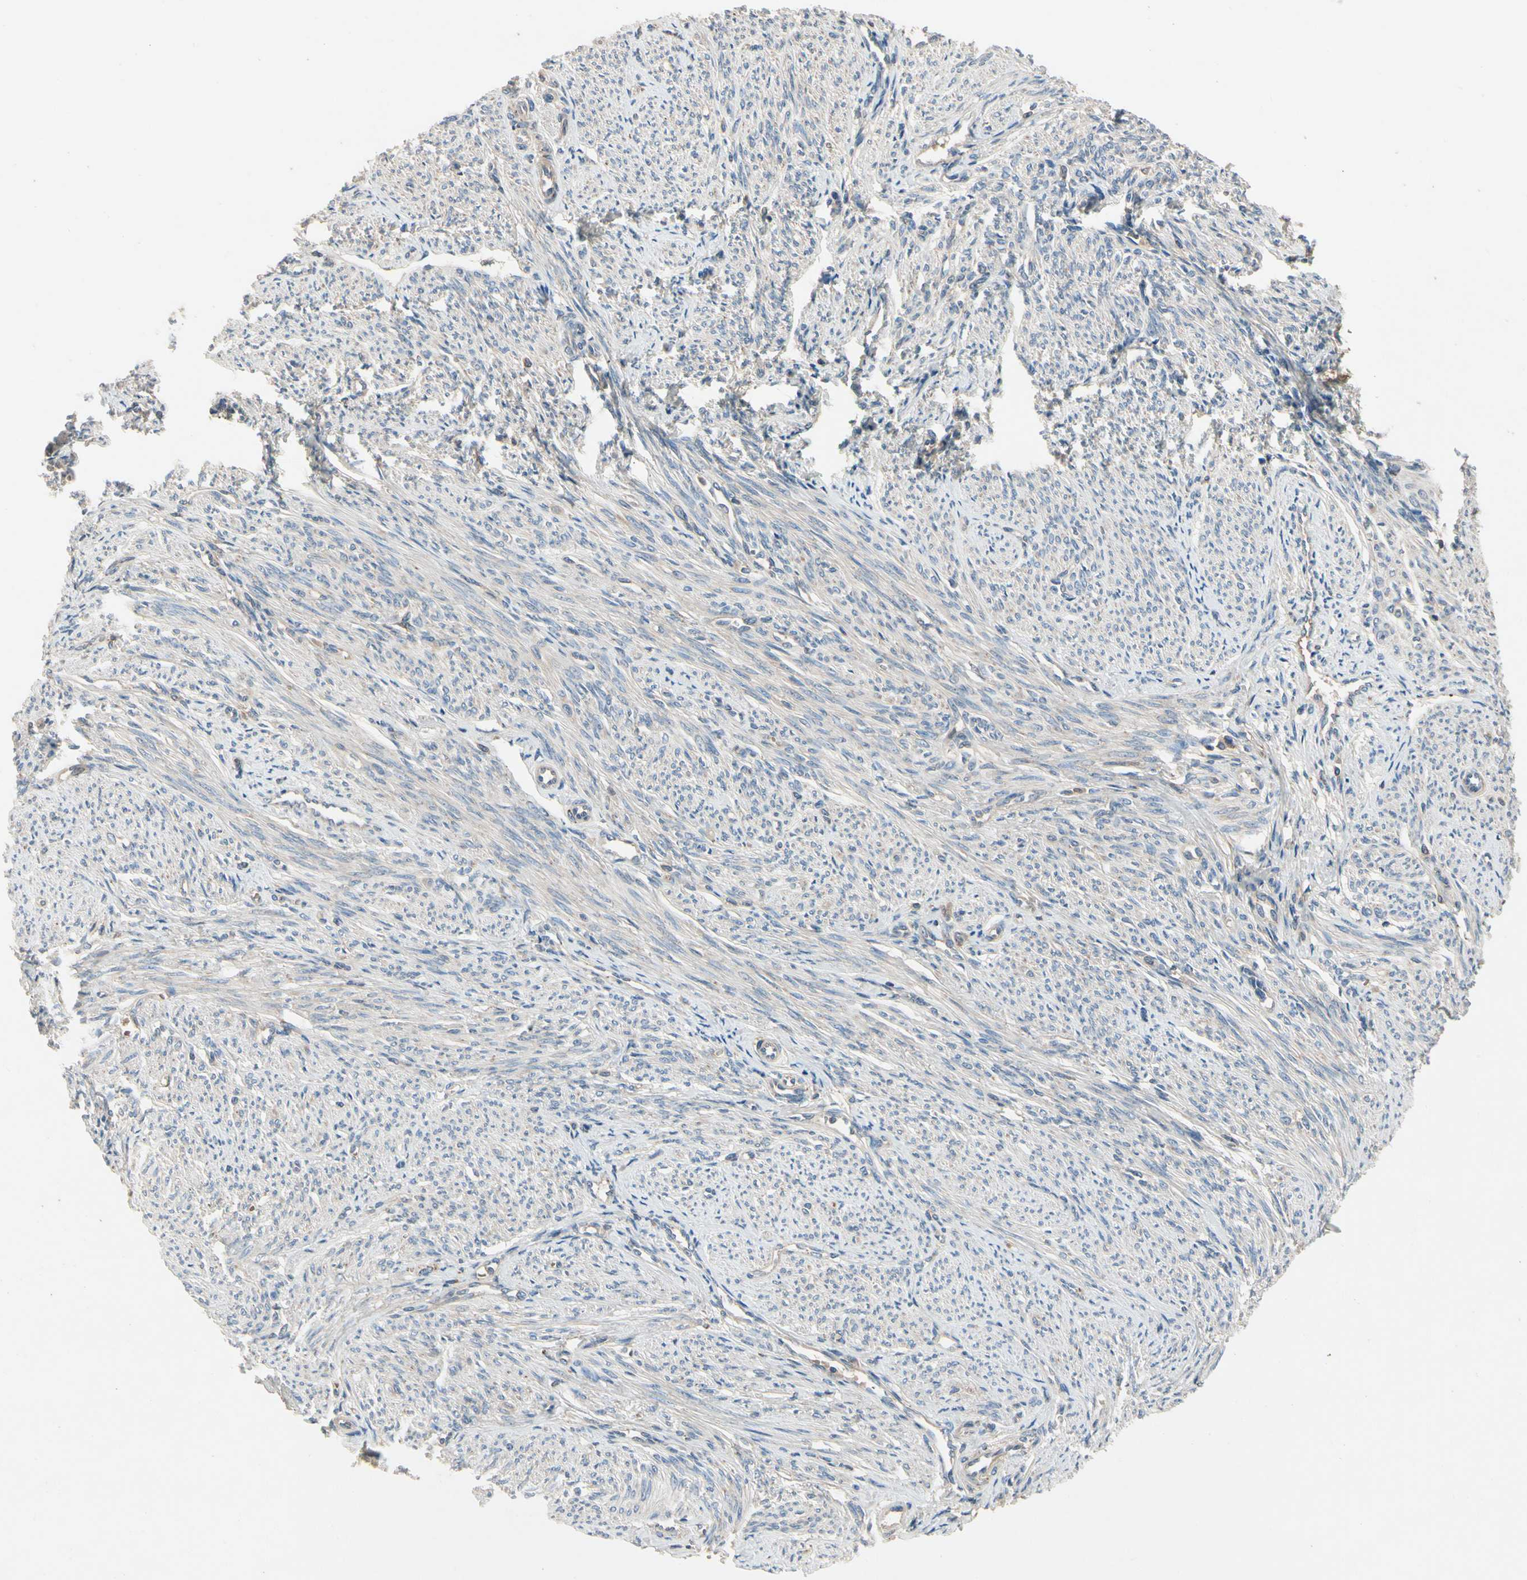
{"staining": {"intensity": "weak", "quantity": "25%-75%", "location": "cytoplasmic/membranous"}, "tissue": "smooth muscle", "cell_type": "Smooth muscle cells", "image_type": "normal", "snomed": [{"axis": "morphology", "description": "Normal tissue, NOS"}, {"axis": "topography", "description": "Smooth muscle"}], "caption": "Immunohistochemistry (IHC) micrograph of benign smooth muscle: smooth muscle stained using immunohistochemistry shows low levels of weak protein expression localized specifically in the cytoplasmic/membranous of smooth muscle cells, appearing as a cytoplasmic/membranous brown color.", "gene": "IL1RL1", "patient": {"sex": "female", "age": 65}}